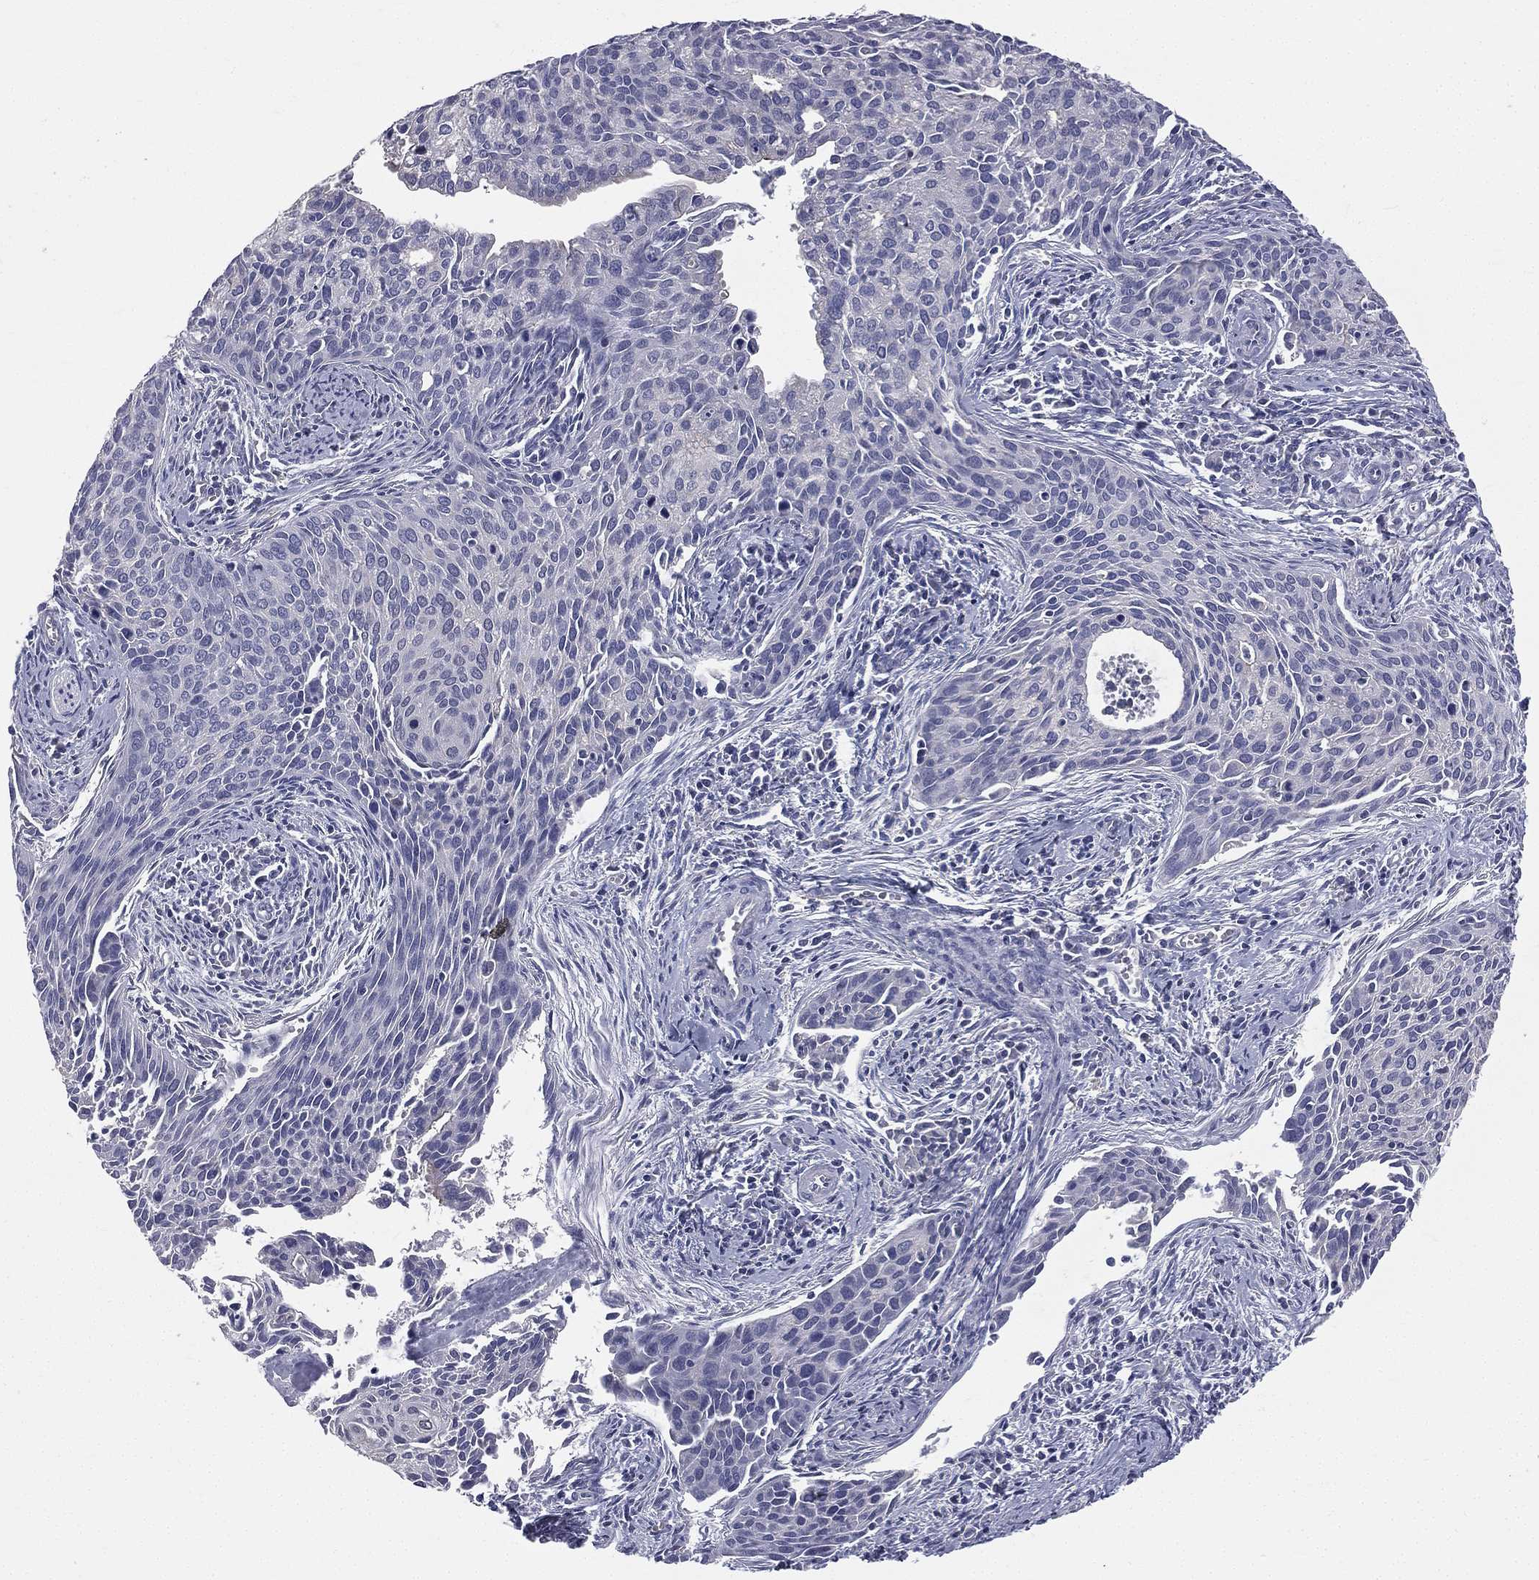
{"staining": {"intensity": "negative", "quantity": "none", "location": "none"}, "tissue": "cervical cancer", "cell_type": "Tumor cells", "image_type": "cancer", "snomed": [{"axis": "morphology", "description": "Squamous cell carcinoma, NOS"}, {"axis": "topography", "description": "Cervix"}], "caption": "Immunohistochemistry photomicrograph of neoplastic tissue: human cervical squamous cell carcinoma stained with DAB demonstrates no significant protein positivity in tumor cells.", "gene": "MUC13", "patient": {"sex": "female", "age": 29}}